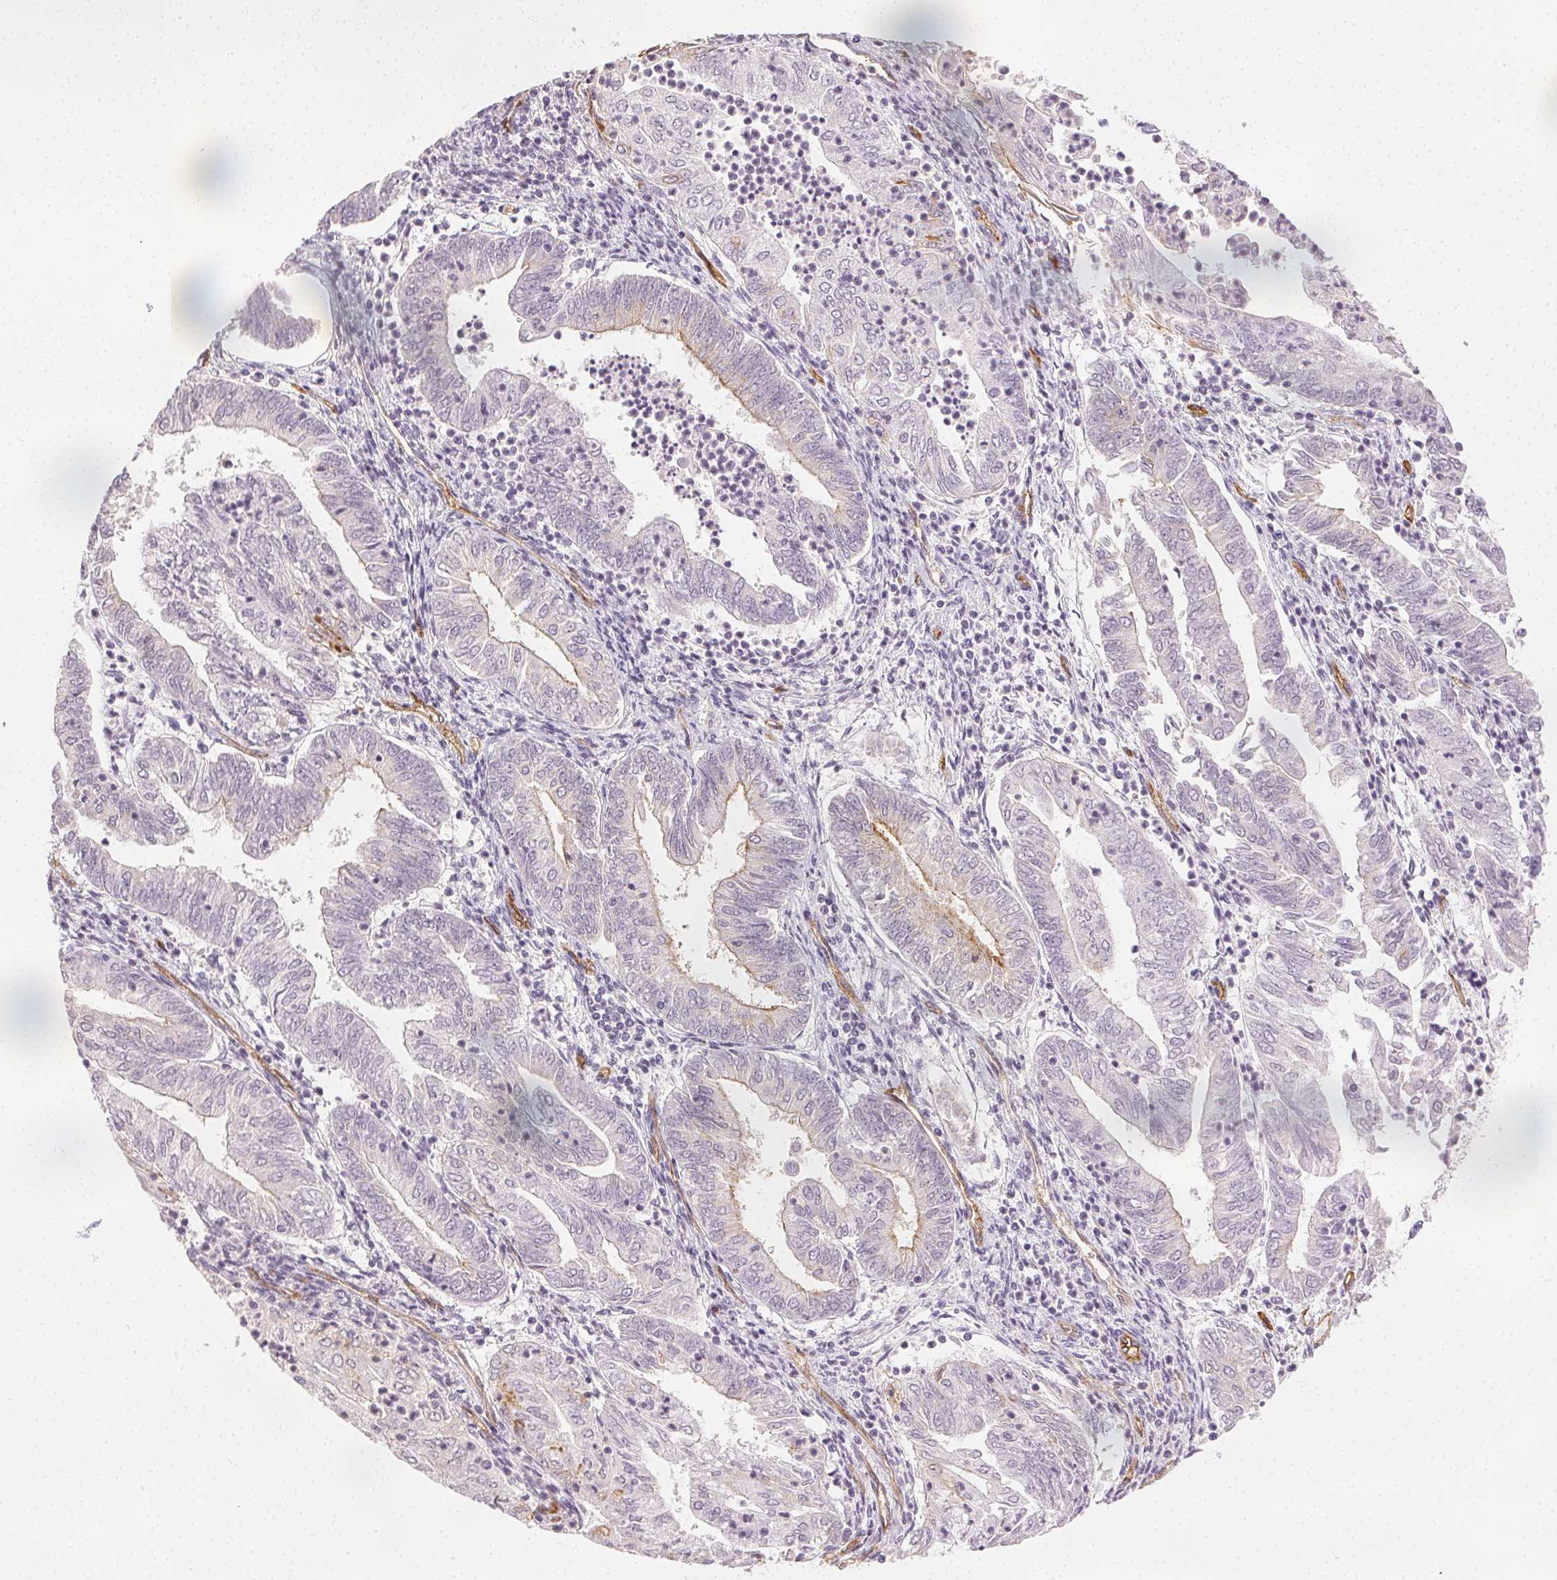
{"staining": {"intensity": "weak", "quantity": "<25%", "location": "cytoplasmic/membranous"}, "tissue": "endometrial cancer", "cell_type": "Tumor cells", "image_type": "cancer", "snomed": [{"axis": "morphology", "description": "Adenocarcinoma, NOS"}, {"axis": "topography", "description": "Endometrium"}], "caption": "The histopathology image displays no staining of tumor cells in endometrial cancer (adenocarcinoma). The staining was performed using DAB to visualize the protein expression in brown, while the nuclei were stained in blue with hematoxylin (Magnification: 20x).", "gene": "PODXL", "patient": {"sex": "female", "age": 55}}